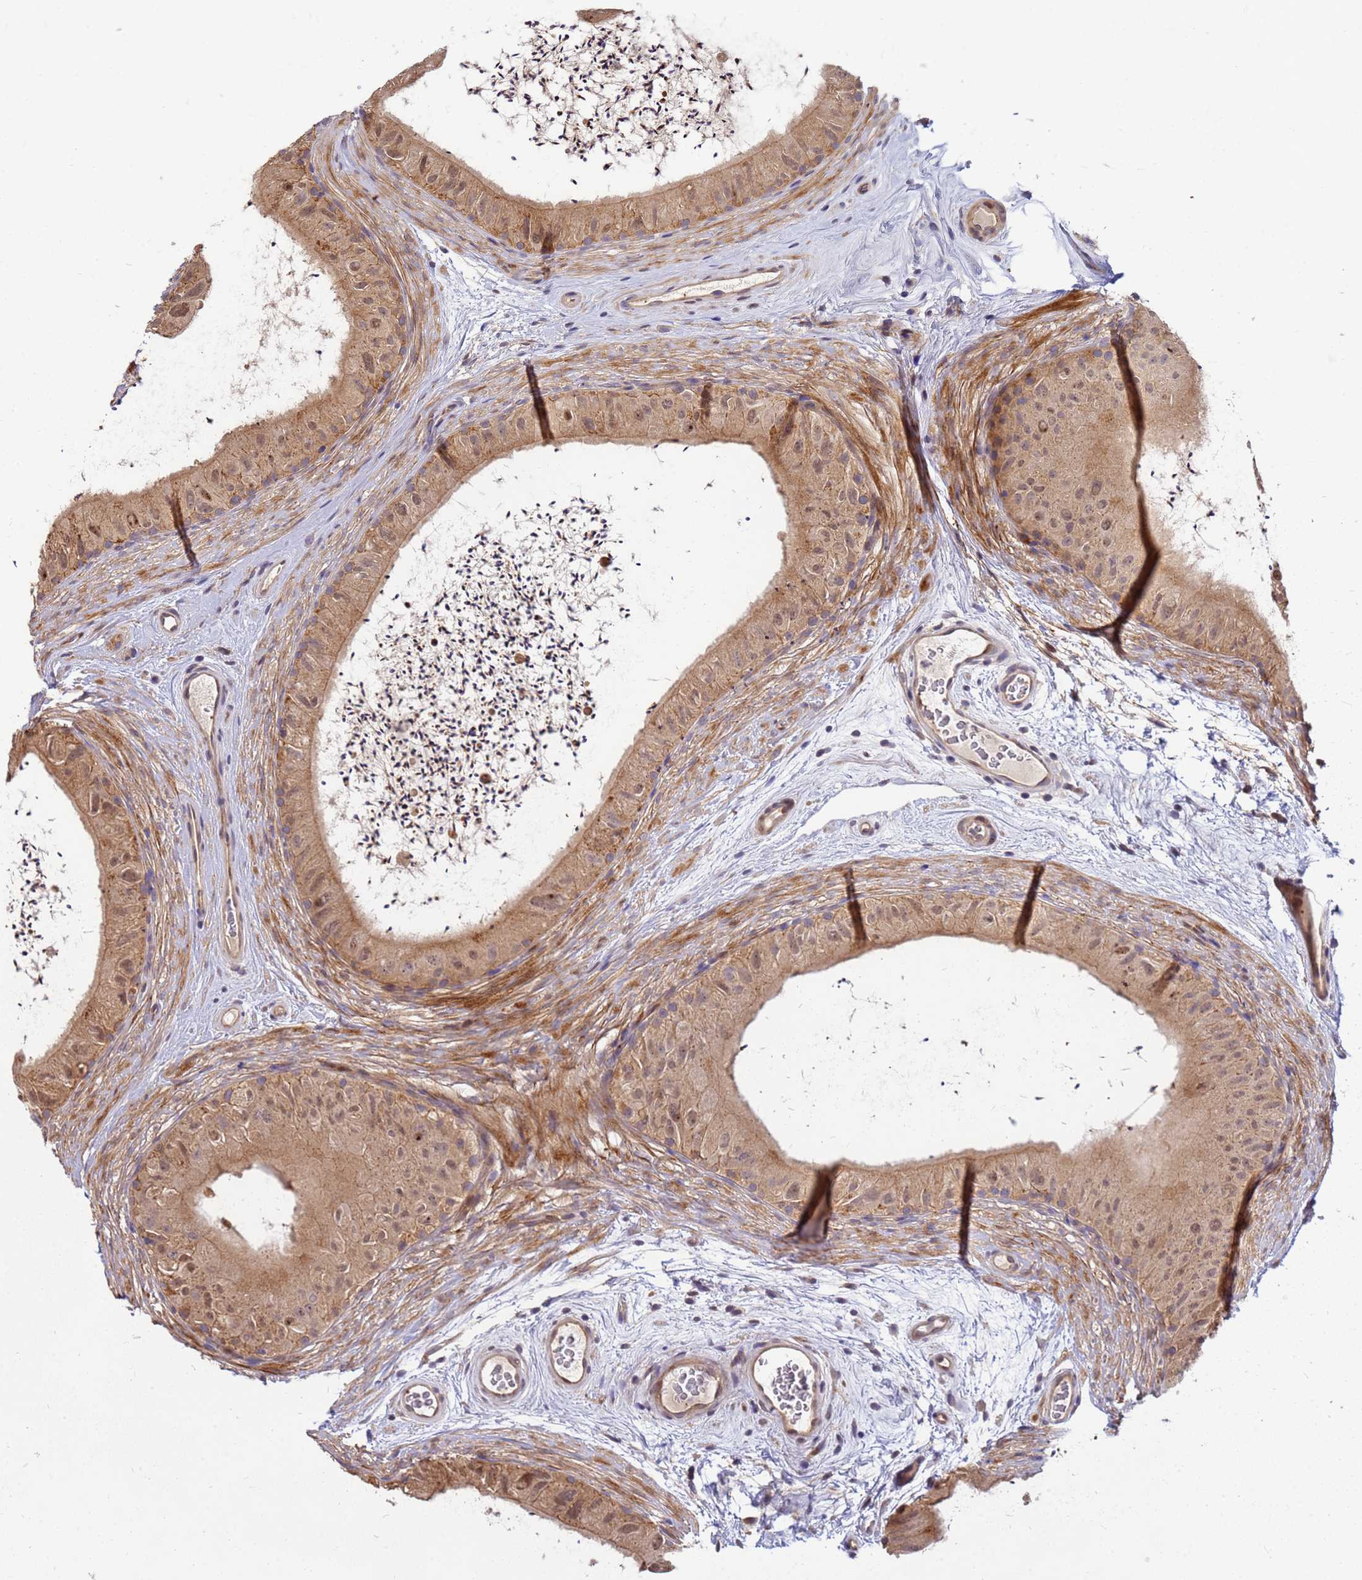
{"staining": {"intensity": "moderate", "quantity": ">75%", "location": "cytoplasmic/membranous,nuclear"}, "tissue": "epididymis", "cell_type": "Glandular cells", "image_type": "normal", "snomed": [{"axis": "morphology", "description": "Normal tissue, NOS"}, {"axis": "topography", "description": "Epididymis"}], "caption": "Normal epididymis was stained to show a protein in brown. There is medium levels of moderate cytoplasmic/membranous,nuclear staining in approximately >75% of glandular cells.", "gene": "DUS4L", "patient": {"sex": "male", "age": 50}}